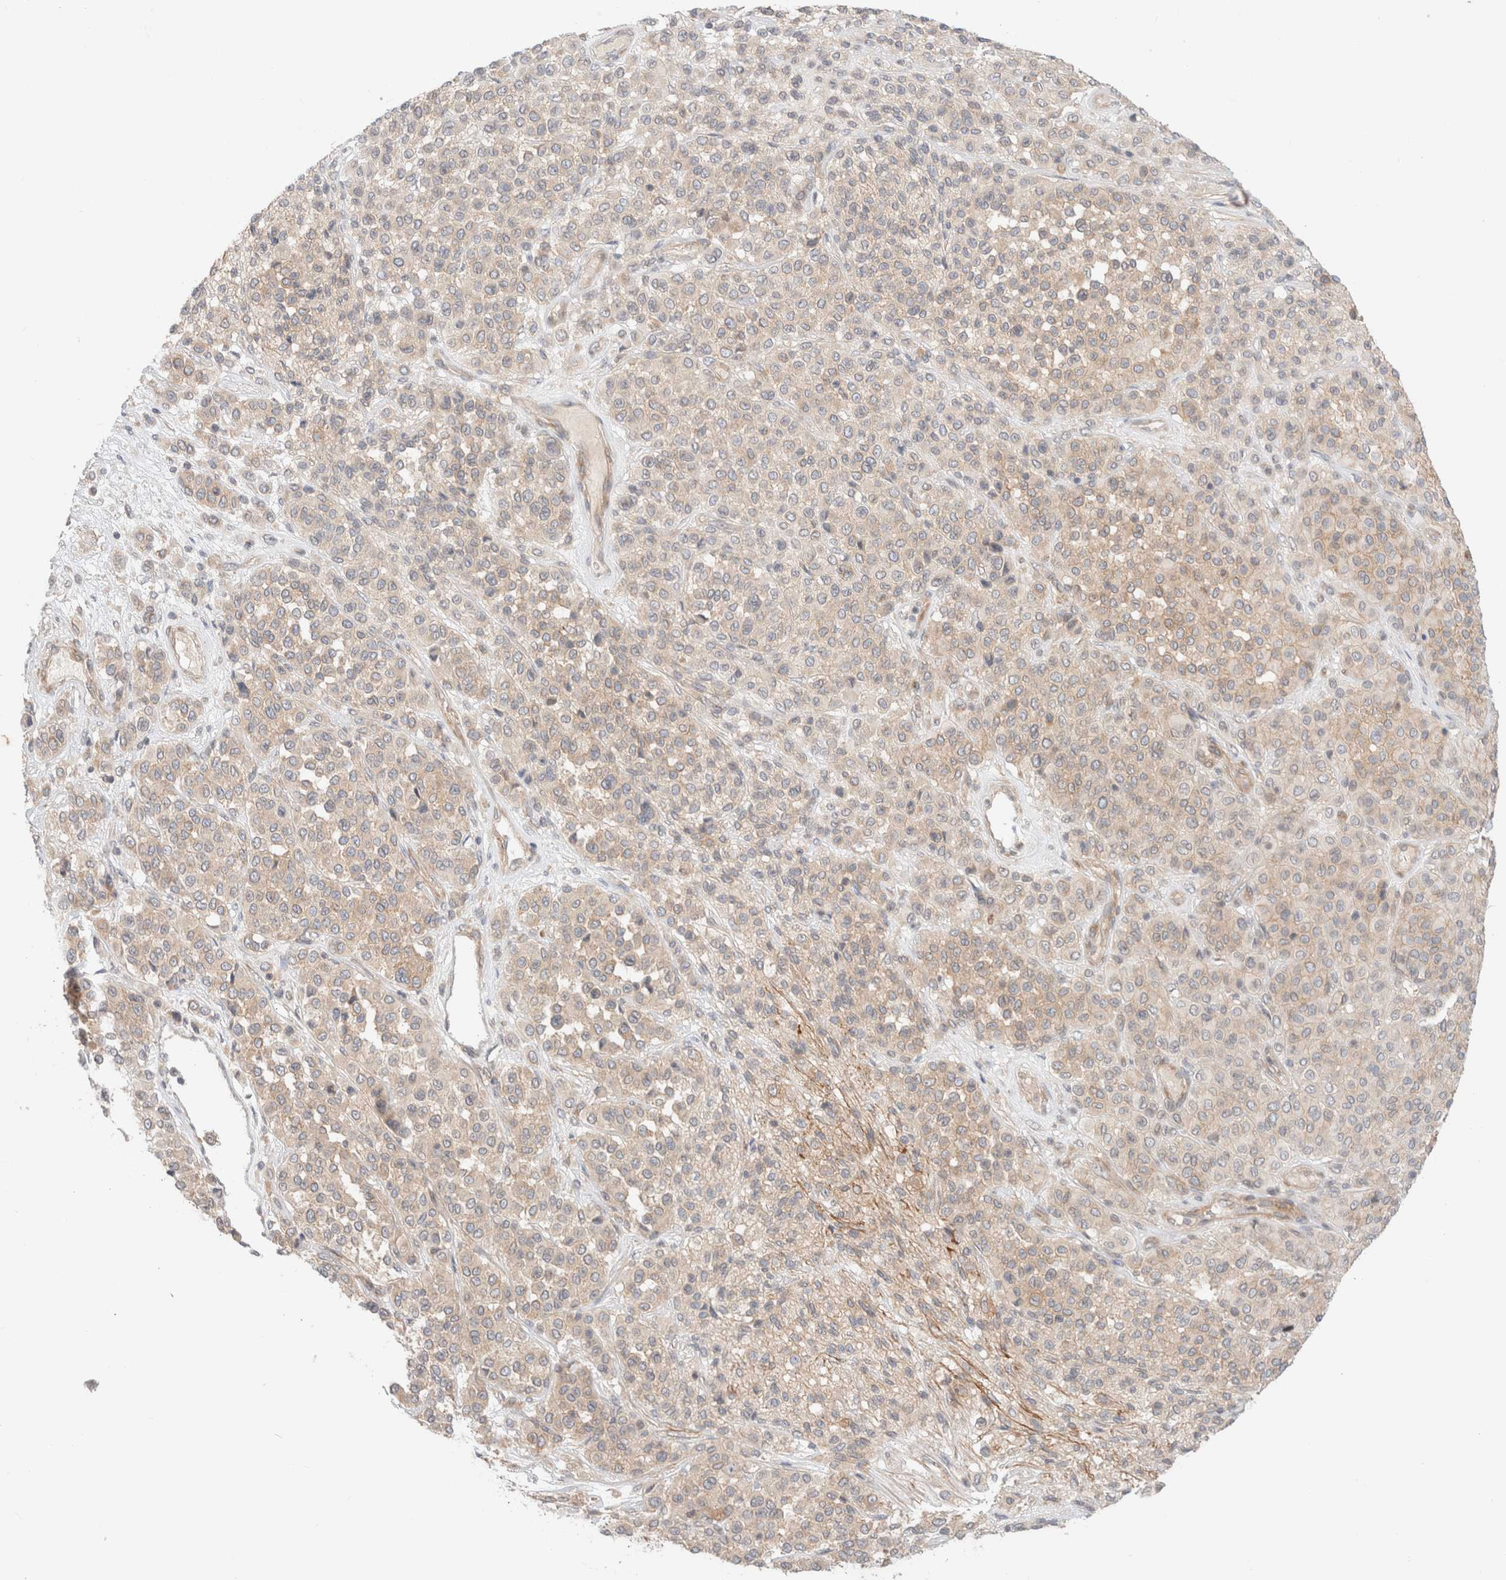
{"staining": {"intensity": "weak", "quantity": "<25%", "location": "cytoplasmic/membranous"}, "tissue": "melanoma", "cell_type": "Tumor cells", "image_type": "cancer", "snomed": [{"axis": "morphology", "description": "Malignant melanoma, Metastatic site"}, {"axis": "topography", "description": "Pancreas"}], "caption": "DAB immunohistochemical staining of malignant melanoma (metastatic site) displays no significant expression in tumor cells.", "gene": "MARK3", "patient": {"sex": "female", "age": 30}}